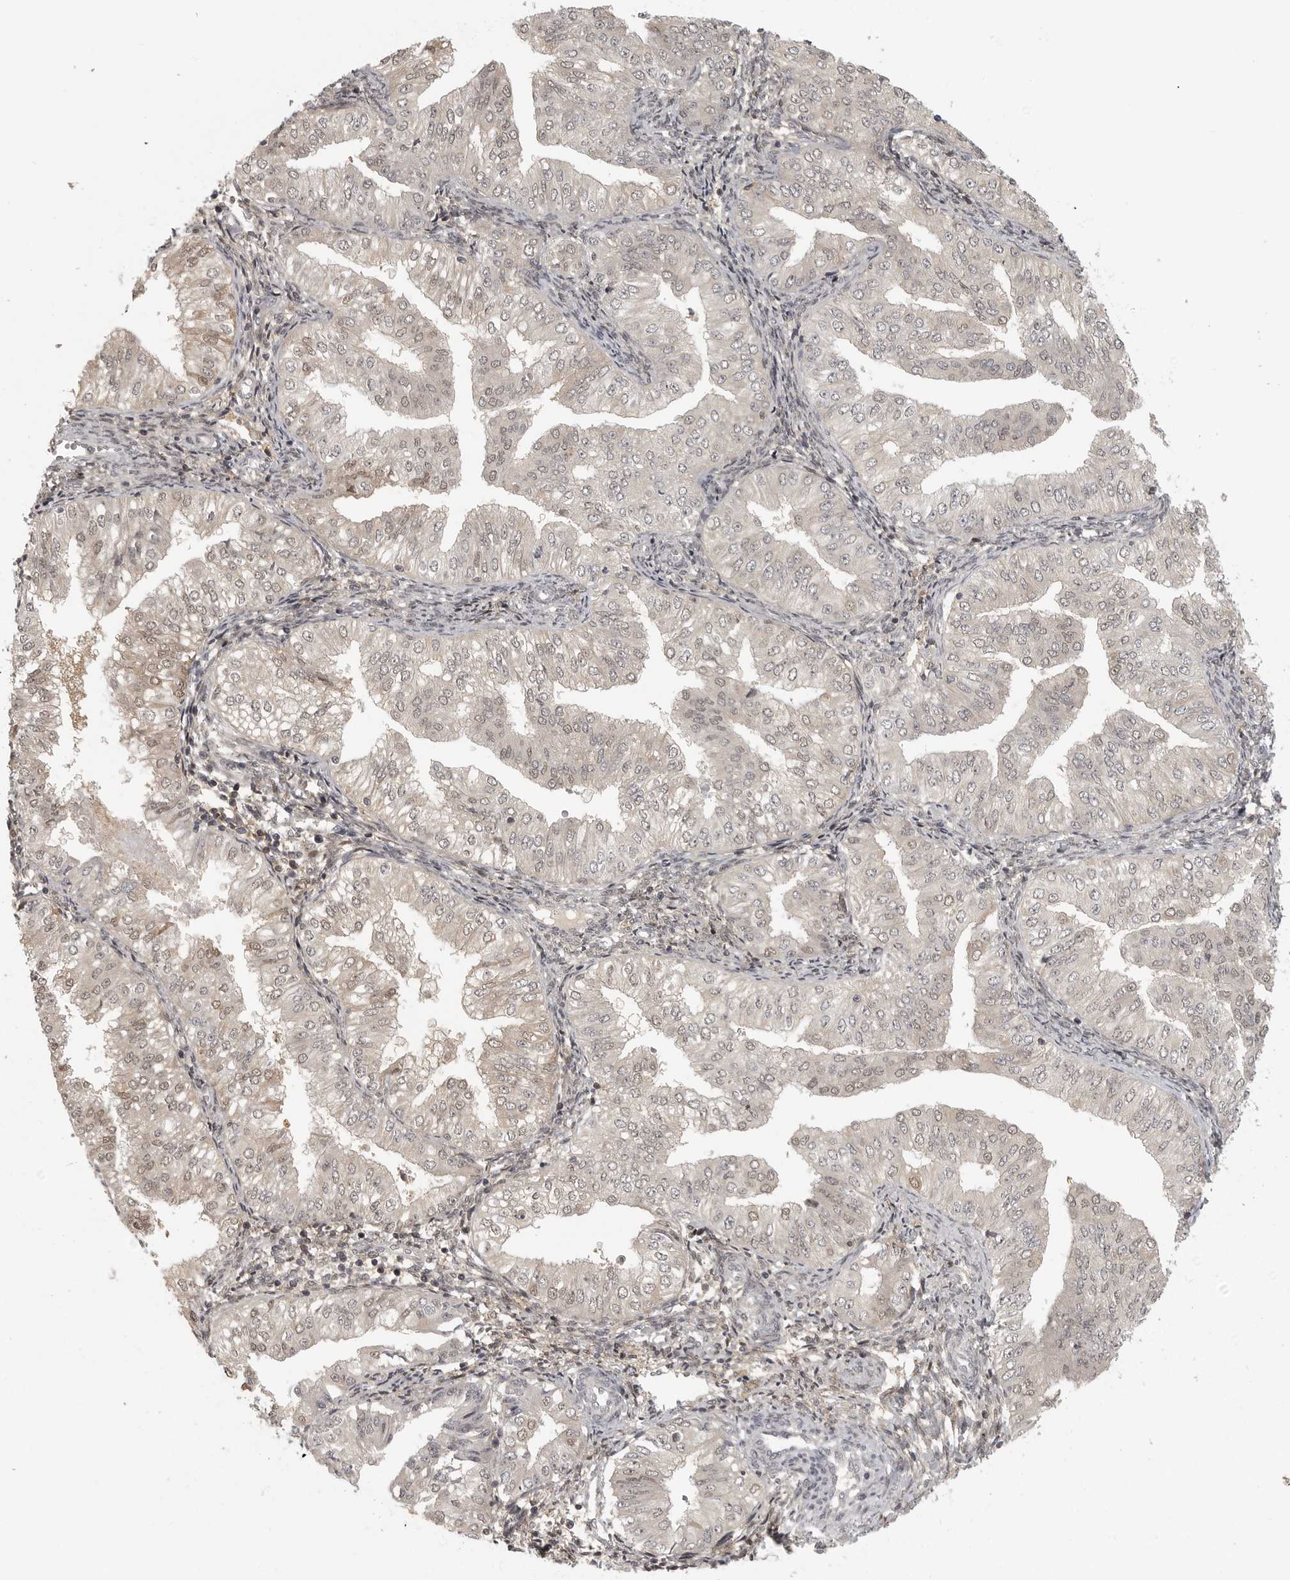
{"staining": {"intensity": "weak", "quantity": ">75%", "location": "nuclear"}, "tissue": "endometrial cancer", "cell_type": "Tumor cells", "image_type": "cancer", "snomed": [{"axis": "morphology", "description": "Normal tissue, NOS"}, {"axis": "morphology", "description": "Adenocarcinoma, NOS"}, {"axis": "topography", "description": "Endometrium"}], "caption": "An immunohistochemistry histopathology image of tumor tissue is shown. Protein staining in brown labels weak nuclear positivity in adenocarcinoma (endometrial) within tumor cells.", "gene": "UROD", "patient": {"sex": "female", "age": 53}}